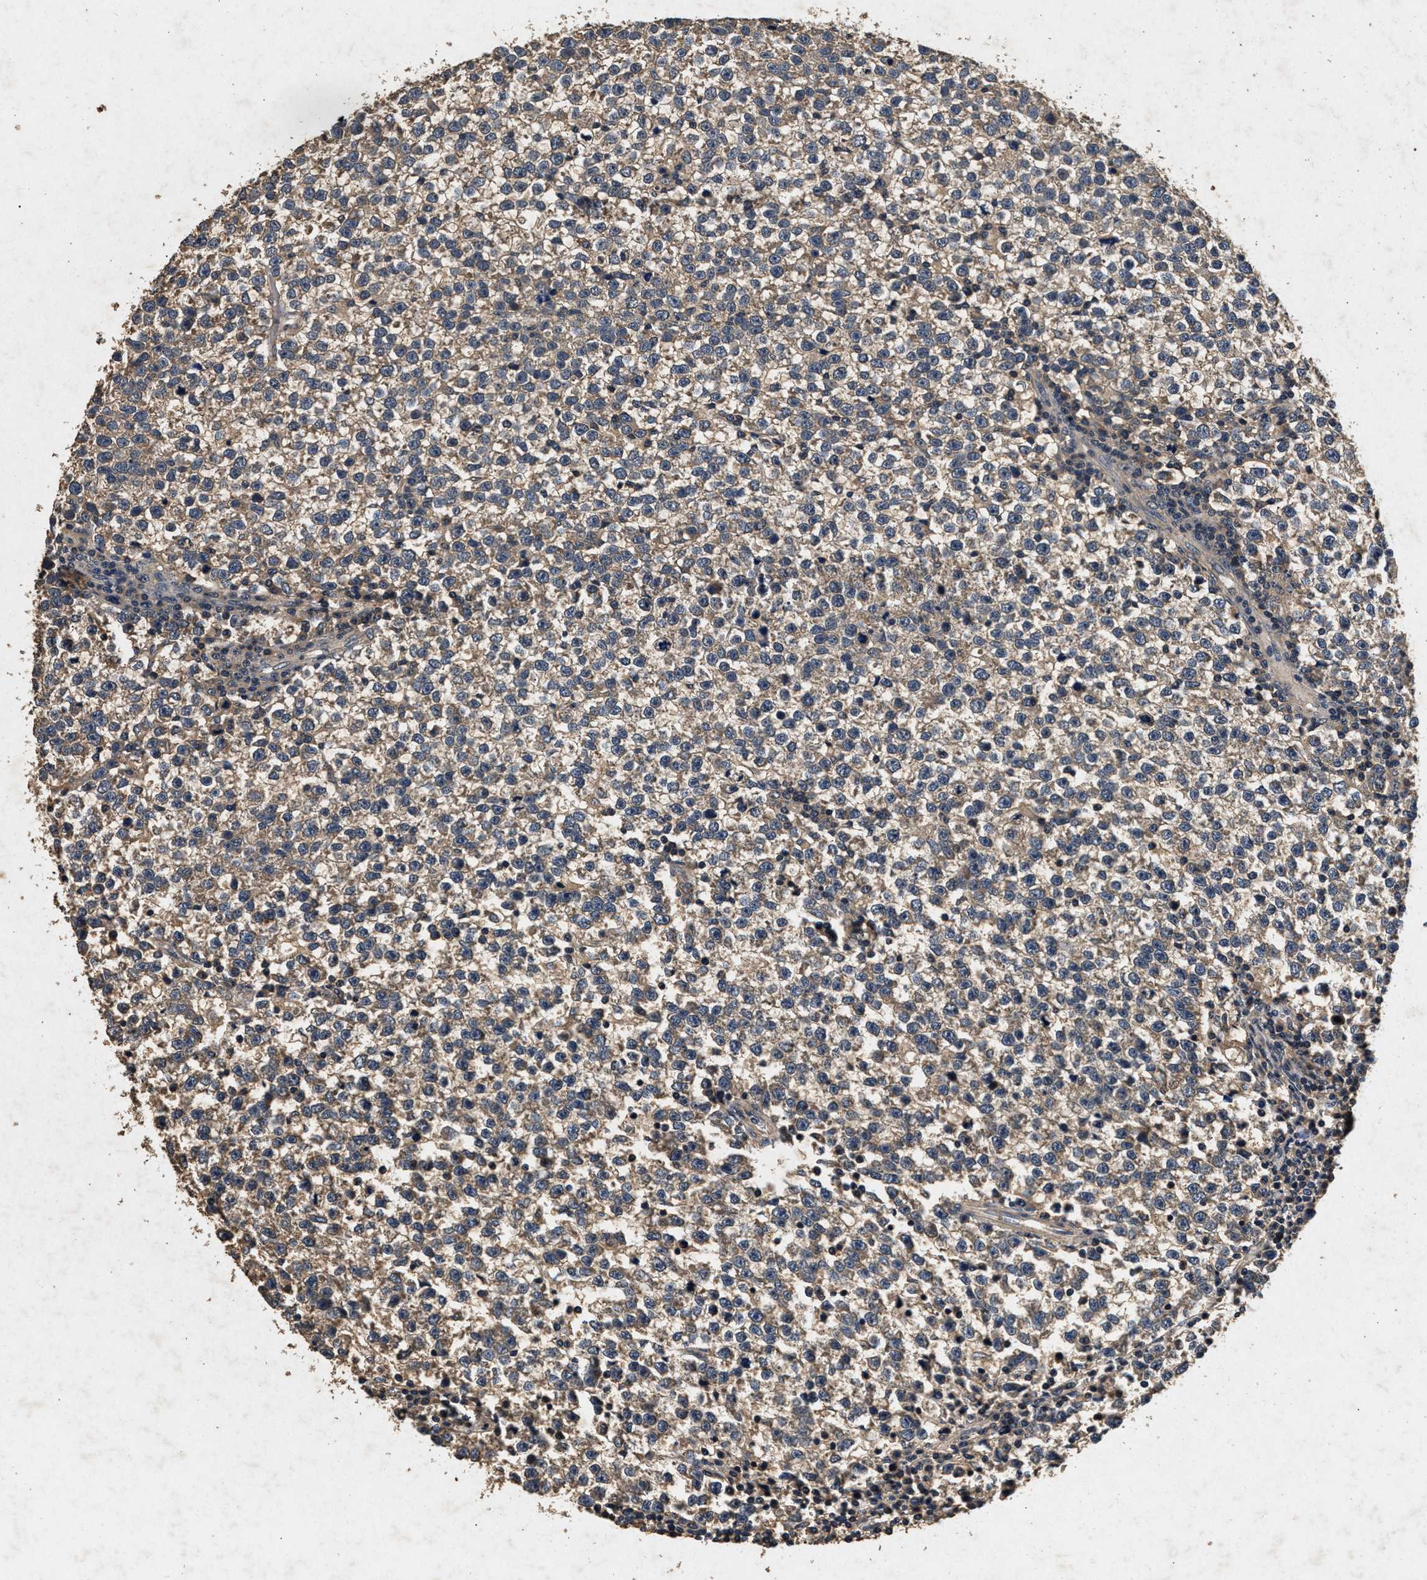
{"staining": {"intensity": "weak", "quantity": ">75%", "location": "cytoplasmic/membranous"}, "tissue": "testis cancer", "cell_type": "Tumor cells", "image_type": "cancer", "snomed": [{"axis": "morphology", "description": "Normal tissue, NOS"}, {"axis": "morphology", "description": "Seminoma, NOS"}, {"axis": "topography", "description": "Testis"}], "caption": "A brown stain shows weak cytoplasmic/membranous expression of a protein in human testis seminoma tumor cells. Using DAB (brown) and hematoxylin (blue) stains, captured at high magnification using brightfield microscopy.", "gene": "PPP1CC", "patient": {"sex": "male", "age": 43}}